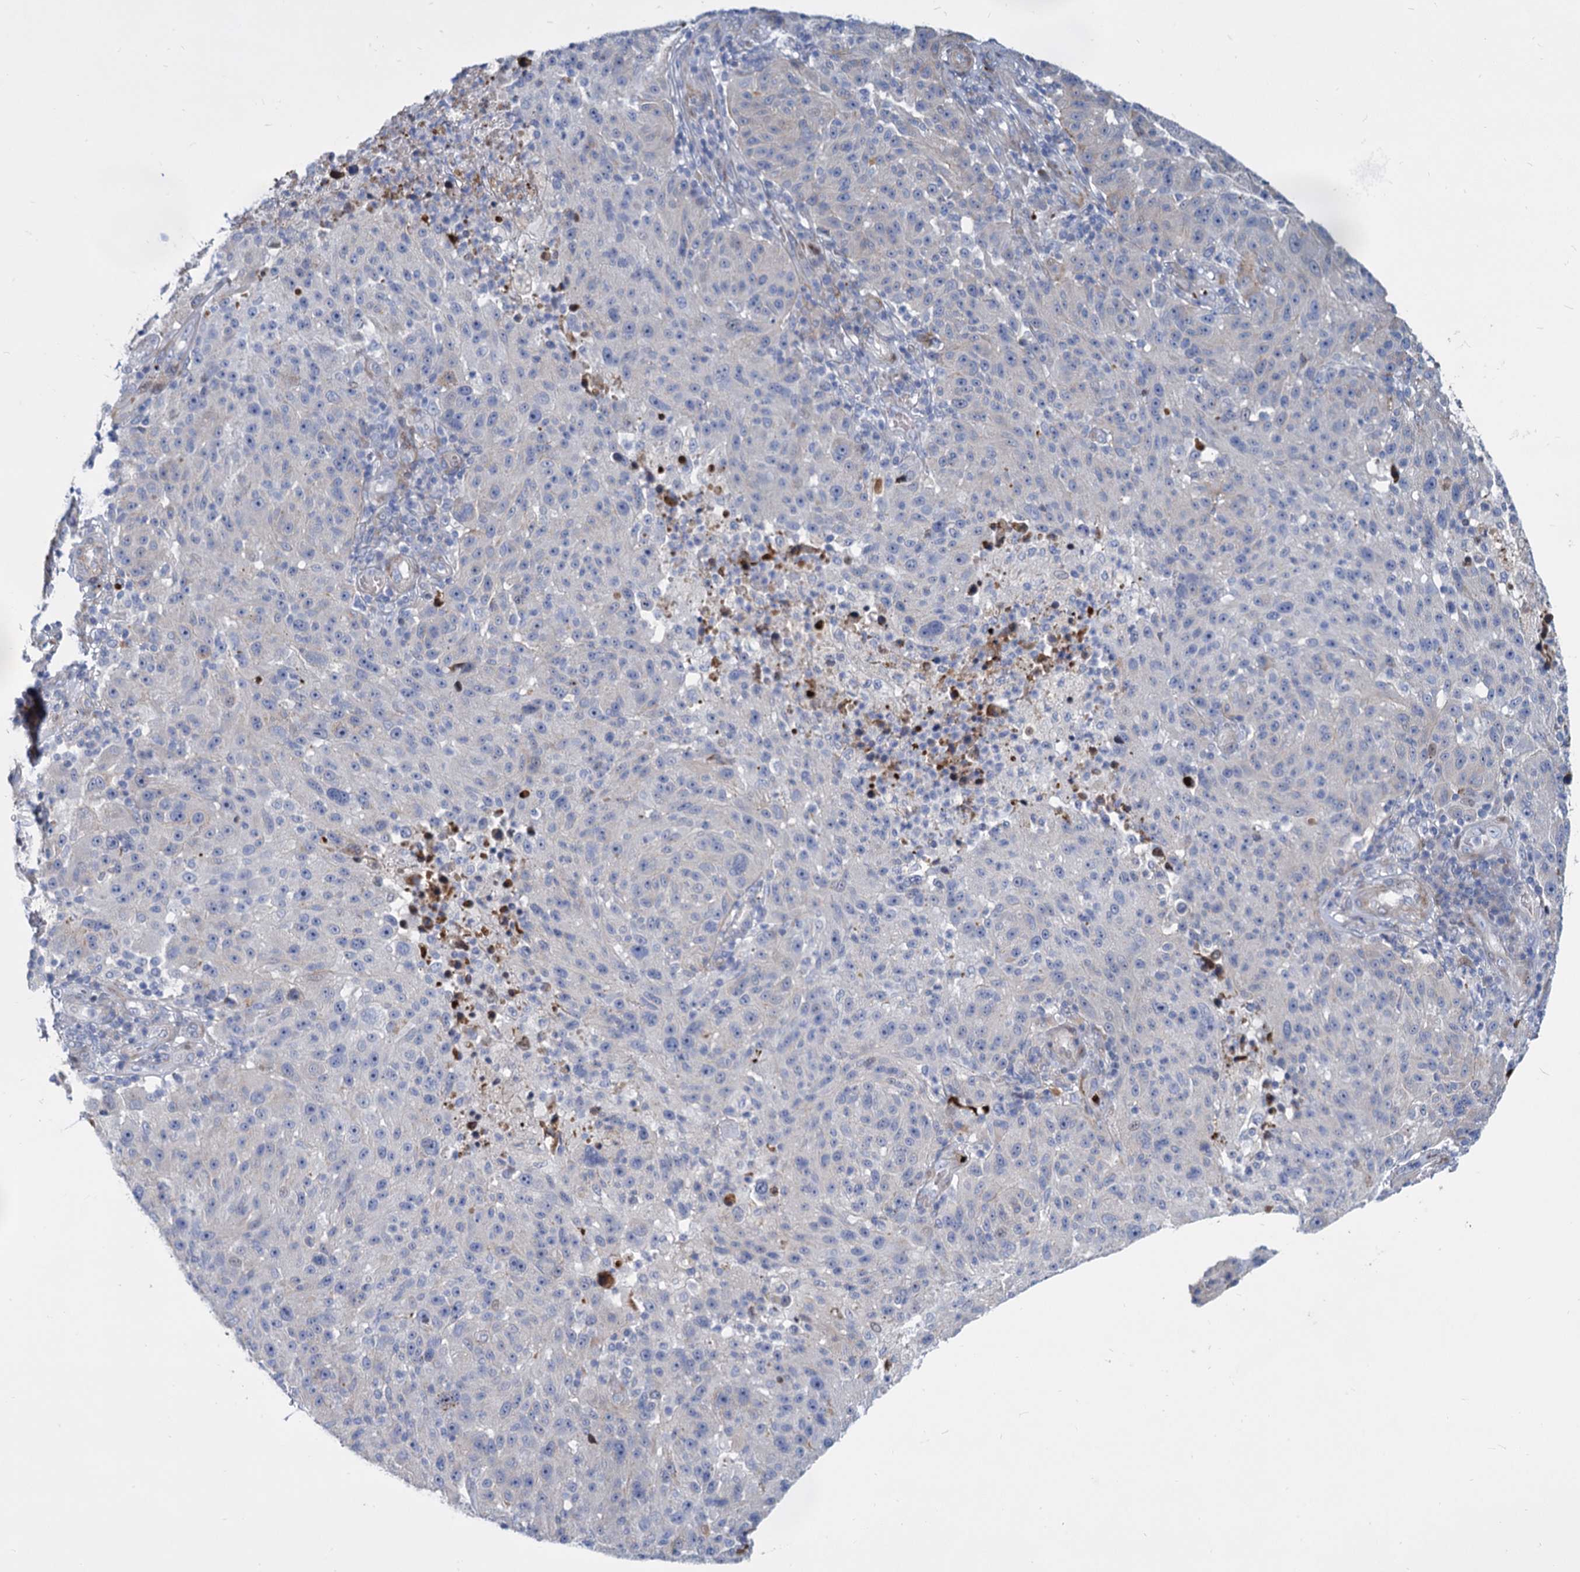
{"staining": {"intensity": "negative", "quantity": "none", "location": "none"}, "tissue": "melanoma", "cell_type": "Tumor cells", "image_type": "cancer", "snomed": [{"axis": "morphology", "description": "Malignant melanoma, NOS"}, {"axis": "topography", "description": "Skin"}], "caption": "This is a micrograph of immunohistochemistry staining of malignant melanoma, which shows no positivity in tumor cells. (Brightfield microscopy of DAB (3,3'-diaminobenzidine) IHC at high magnification).", "gene": "TRIM77", "patient": {"sex": "male", "age": 53}}